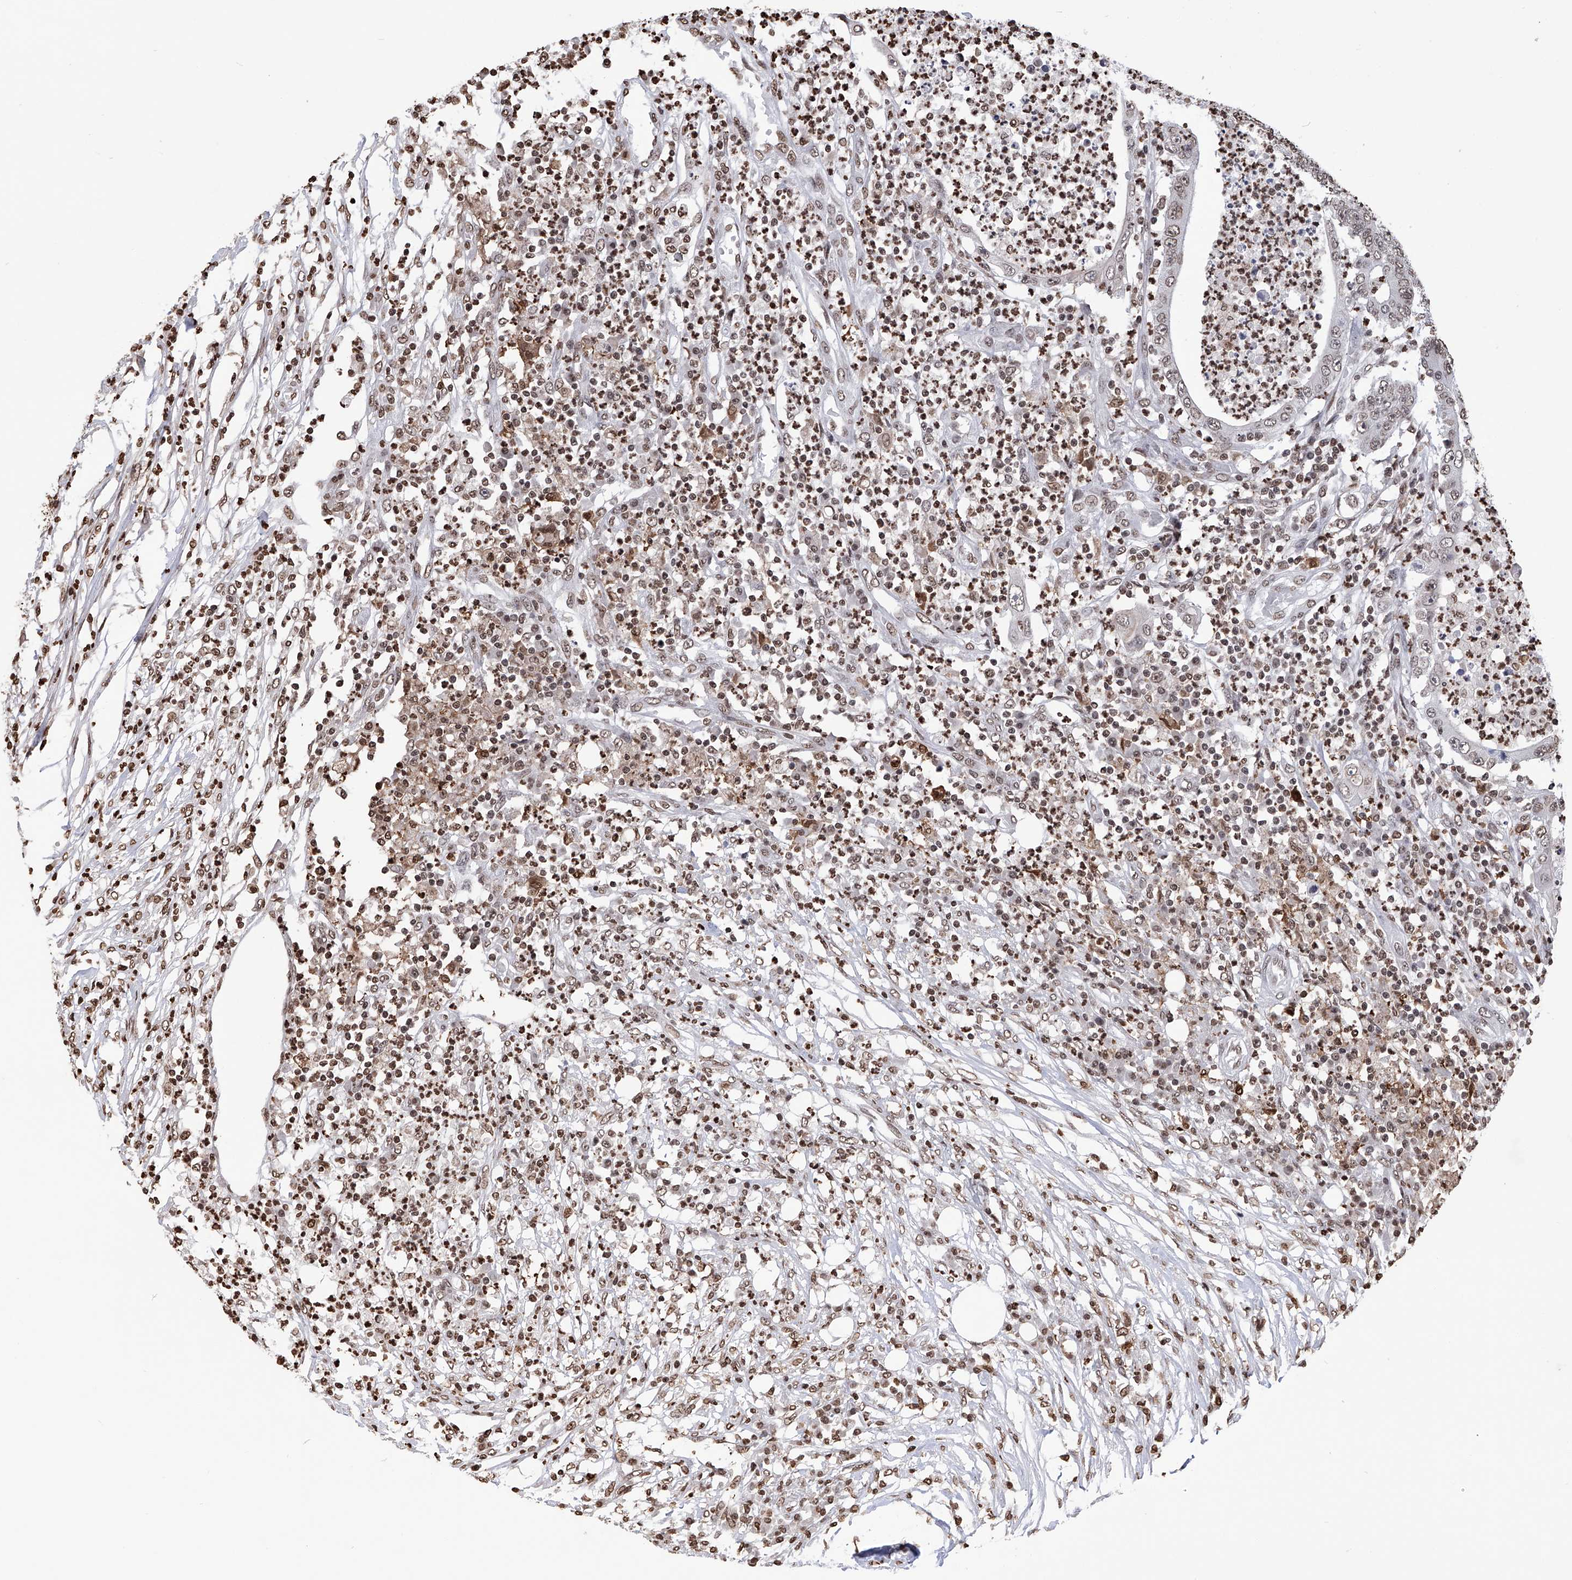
{"staining": {"intensity": "weak", "quantity": ">75%", "location": "nuclear"}, "tissue": "colorectal cancer", "cell_type": "Tumor cells", "image_type": "cancer", "snomed": [{"axis": "morphology", "description": "Adenocarcinoma, NOS"}, {"axis": "topography", "description": "Colon"}], "caption": "Immunohistochemical staining of colorectal adenocarcinoma exhibits weak nuclear protein expression in approximately >75% of tumor cells.", "gene": "CFAP410", "patient": {"sex": "male", "age": 83}}